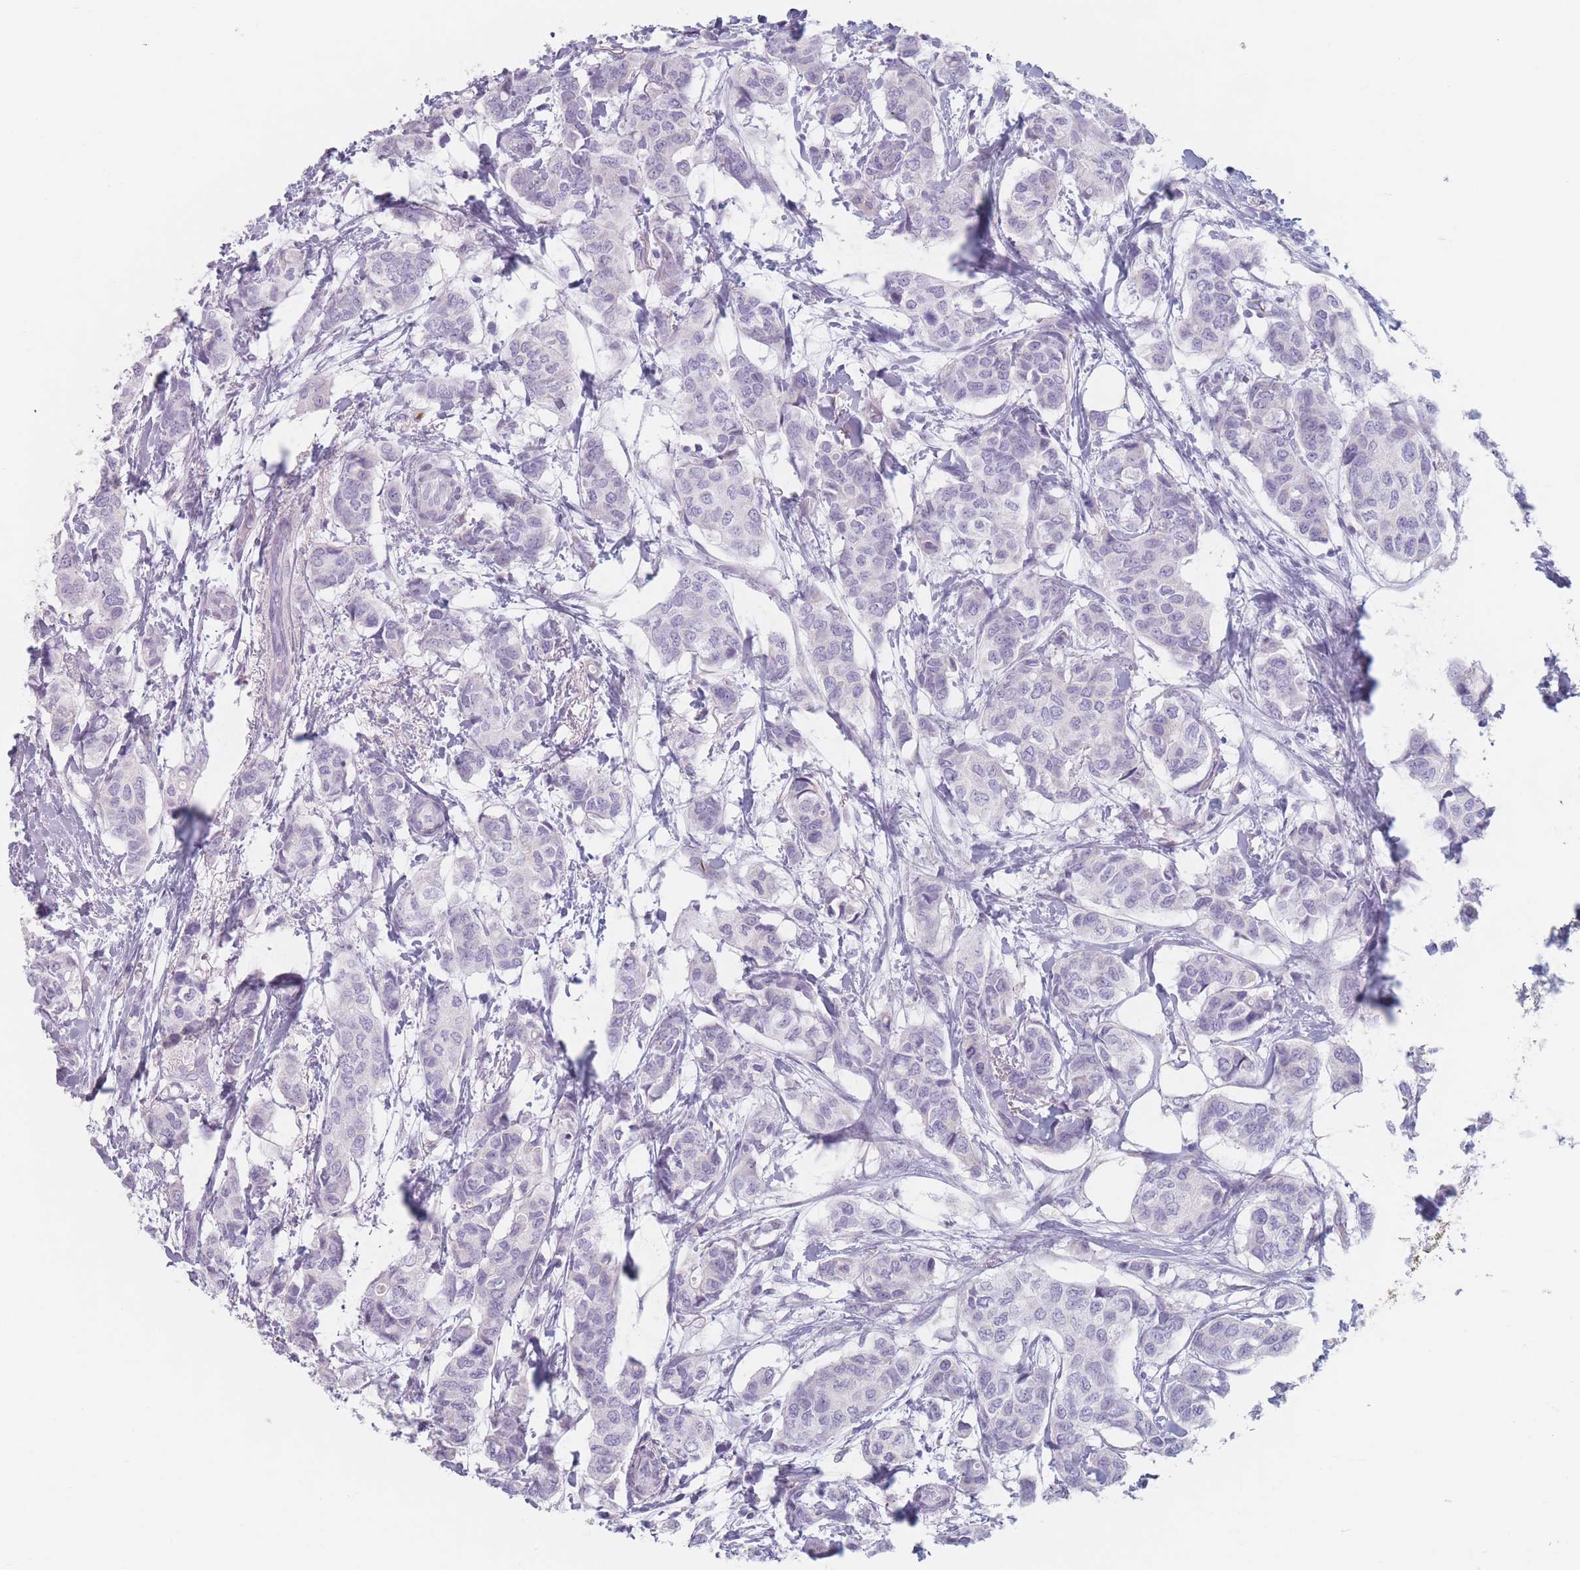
{"staining": {"intensity": "negative", "quantity": "none", "location": "none"}, "tissue": "breast cancer", "cell_type": "Tumor cells", "image_type": "cancer", "snomed": [{"axis": "morphology", "description": "Lobular carcinoma"}, {"axis": "topography", "description": "Breast"}], "caption": "The micrograph exhibits no staining of tumor cells in lobular carcinoma (breast). (DAB immunohistochemistry with hematoxylin counter stain).", "gene": "PIGM", "patient": {"sex": "female", "age": 51}}